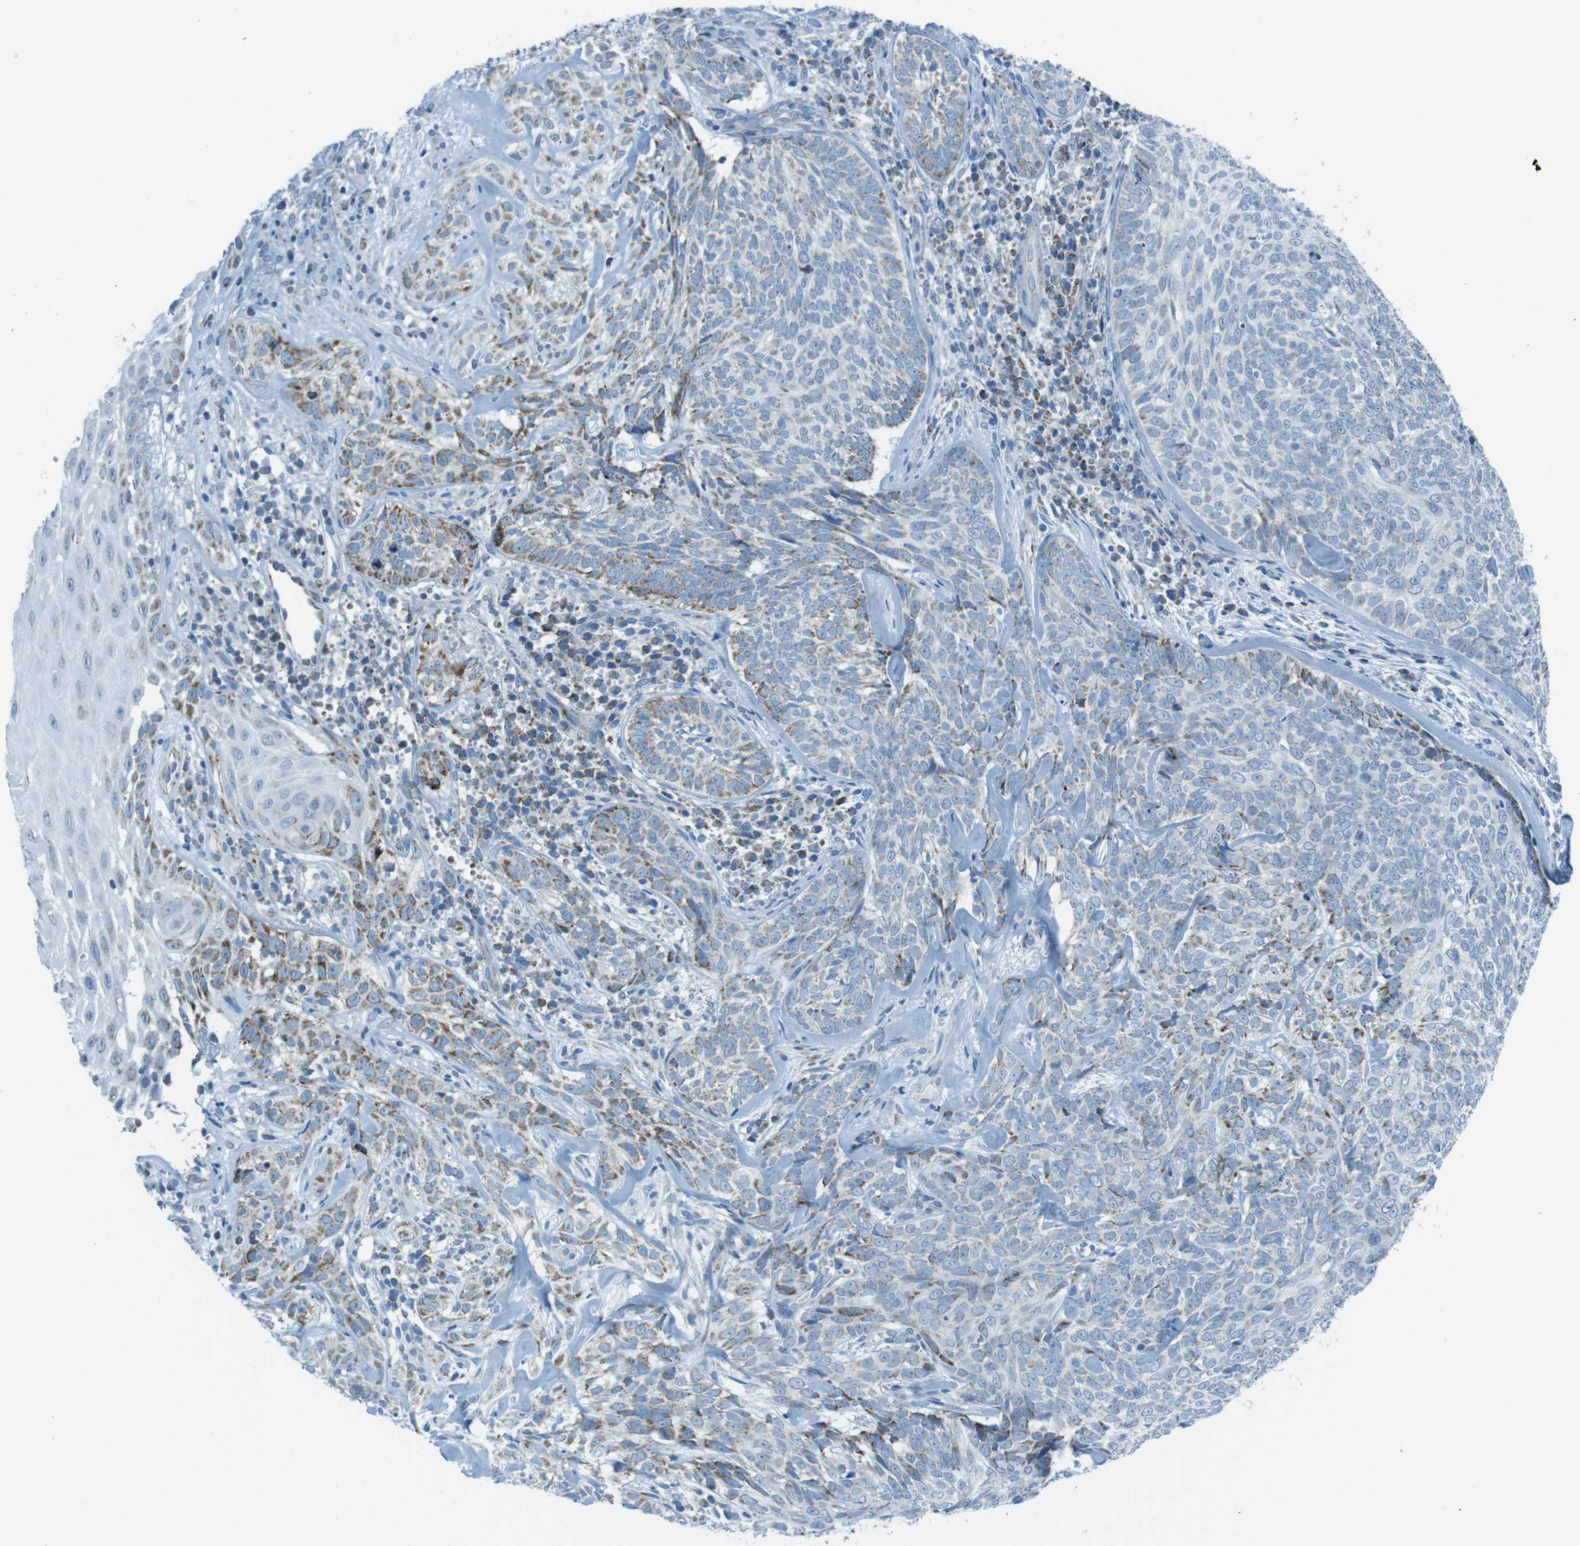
{"staining": {"intensity": "moderate", "quantity": "<25%", "location": "cytoplasmic/membranous"}, "tissue": "skin cancer", "cell_type": "Tumor cells", "image_type": "cancer", "snomed": [{"axis": "morphology", "description": "Basal cell carcinoma"}, {"axis": "topography", "description": "Skin"}], "caption": "Tumor cells show low levels of moderate cytoplasmic/membranous staining in approximately <25% of cells in human skin cancer (basal cell carcinoma).", "gene": "DNAJA3", "patient": {"sex": "male", "age": 72}}